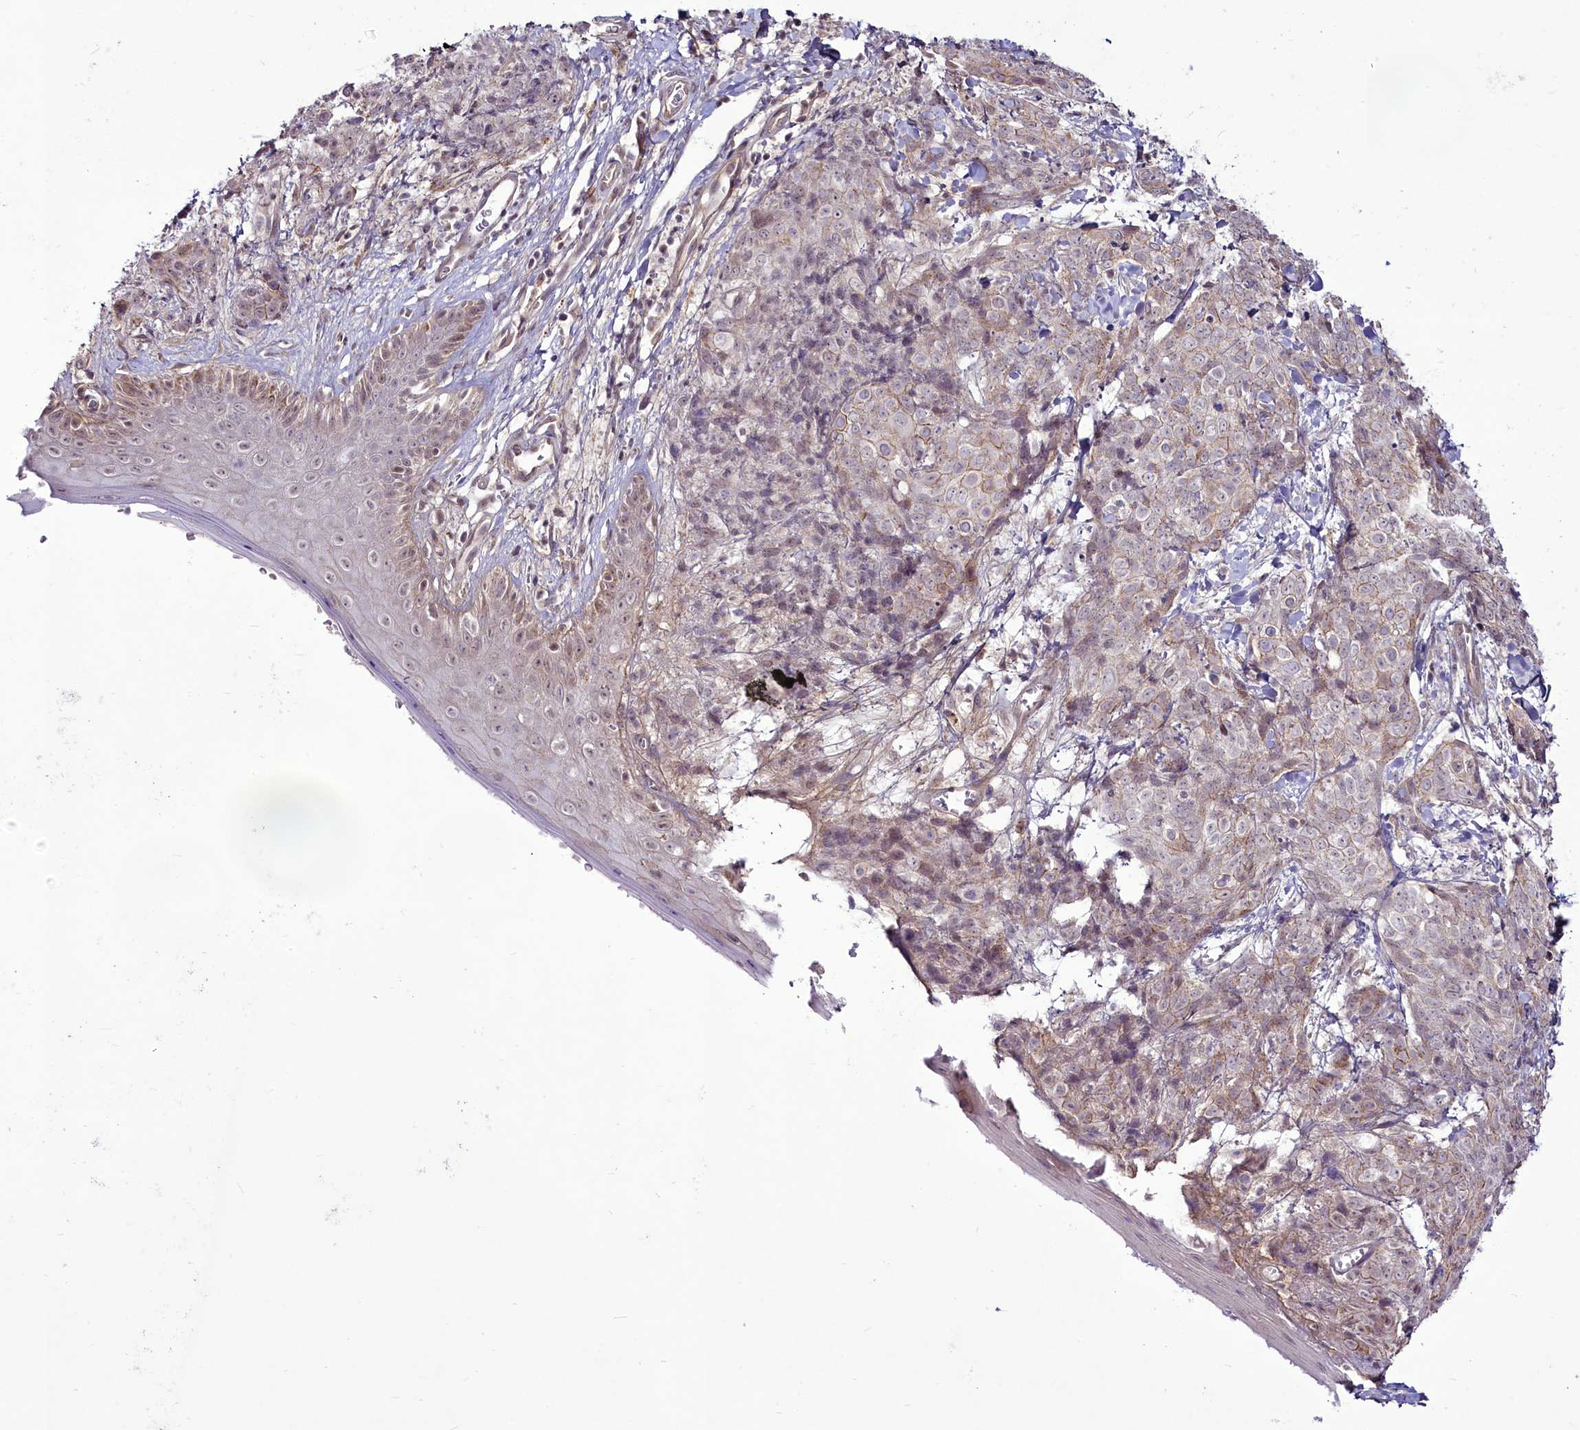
{"staining": {"intensity": "weak", "quantity": "<25%", "location": "cytoplasmic/membranous,nuclear"}, "tissue": "skin cancer", "cell_type": "Tumor cells", "image_type": "cancer", "snomed": [{"axis": "morphology", "description": "Squamous cell carcinoma, NOS"}, {"axis": "topography", "description": "Skin"}, {"axis": "topography", "description": "Vulva"}], "caption": "The histopathology image demonstrates no significant positivity in tumor cells of skin cancer.", "gene": "RSBN1", "patient": {"sex": "female", "age": 85}}